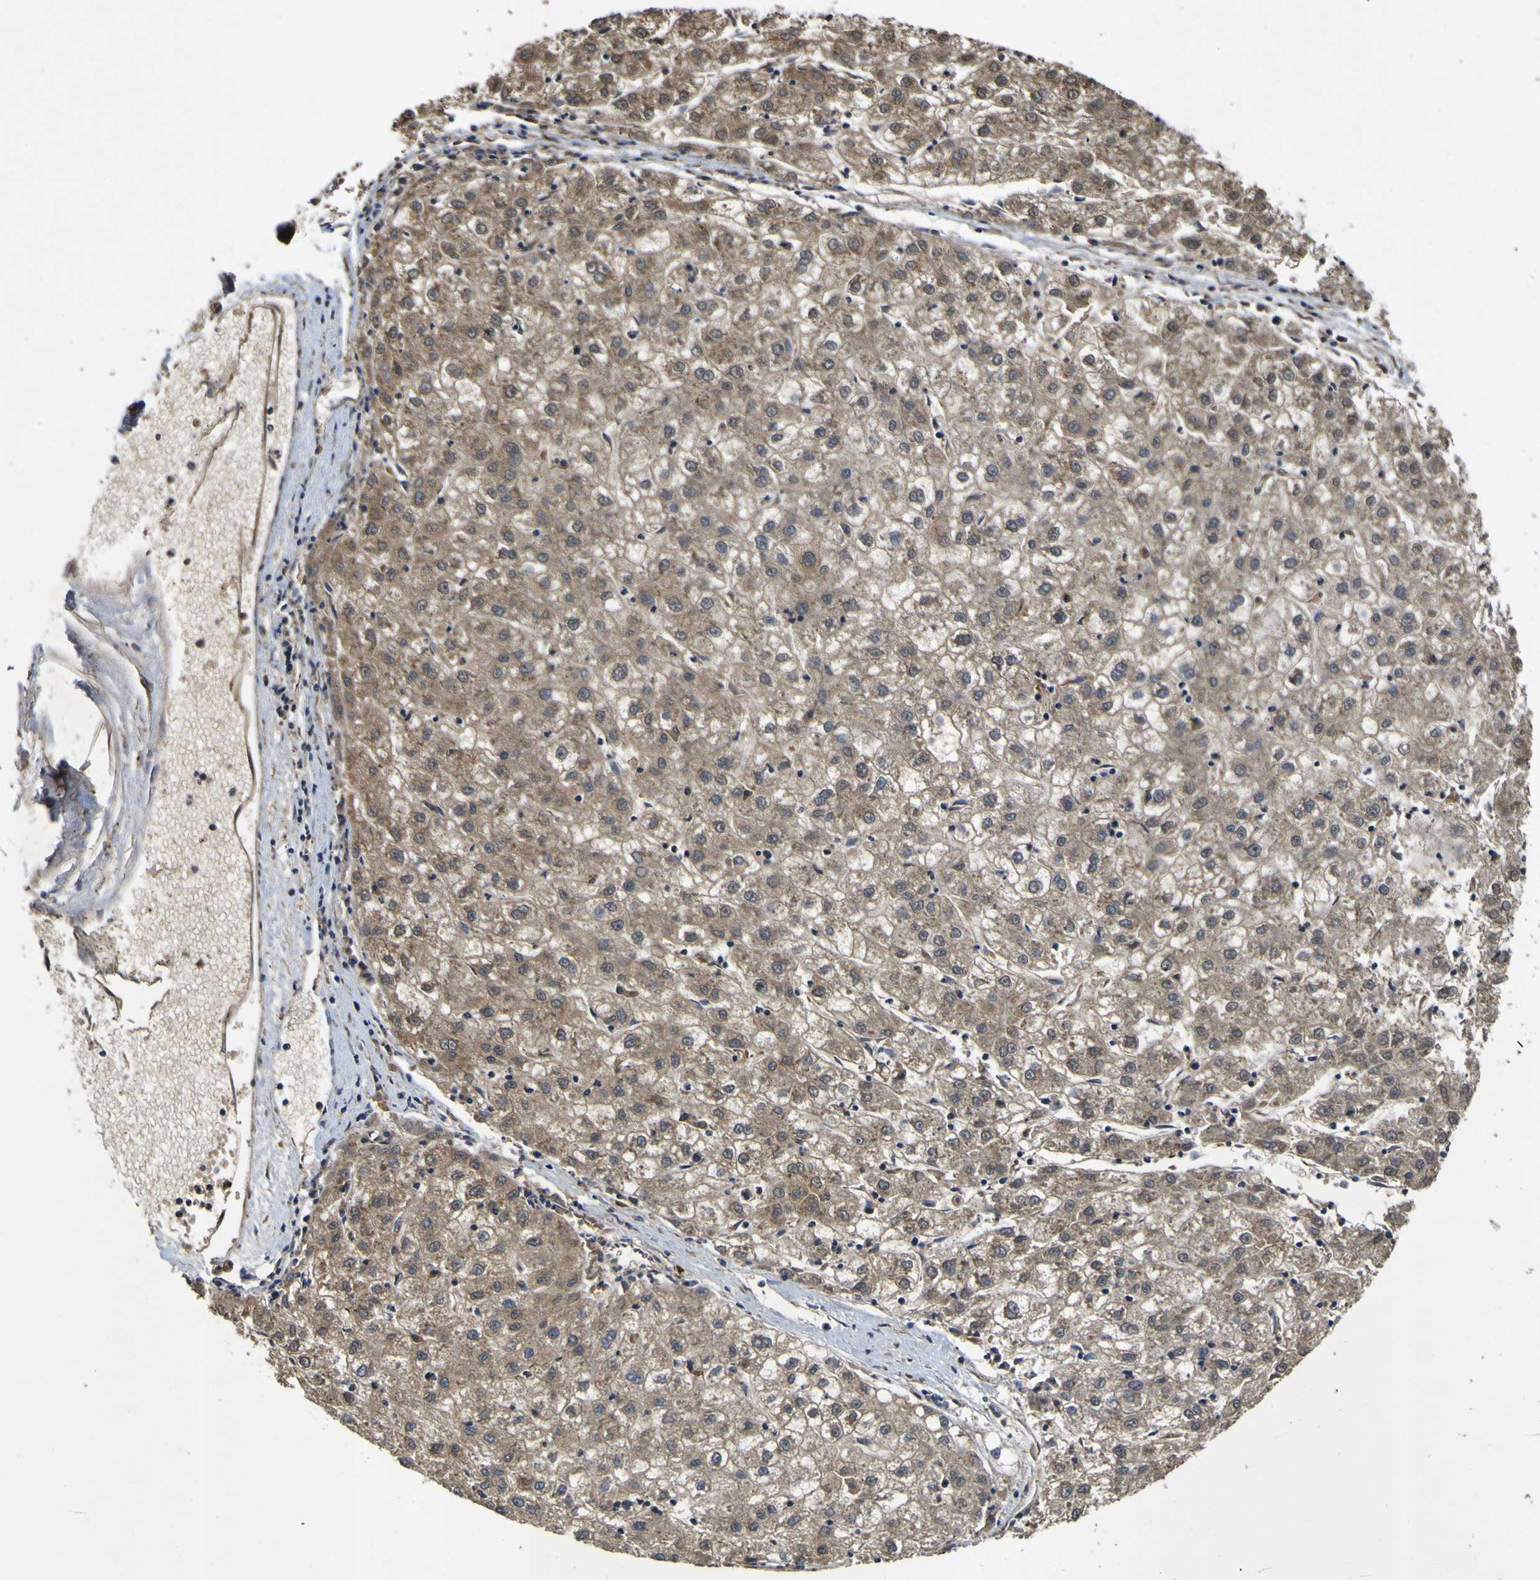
{"staining": {"intensity": "moderate", "quantity": ">75%", "location": "cytoplasmic/membranous"}, "tissue": "liver cancer", "cell_type": "Tumor cells", "image_type": "cancer", "snomed": [{"axis": "morphology", "description": "Carcinoma, Hepatocellular, NOS"}, {"axis": "topography", "description": "Liver"}], "caption": "This is an image of immunohistochemistry staining of liver hepatocellular carcinoma, which shows moderate positivity in the cytoplasmic/membranous of tumor cells.", "gene": "COA1", "patient": {"sex": "male", "age": 72}}